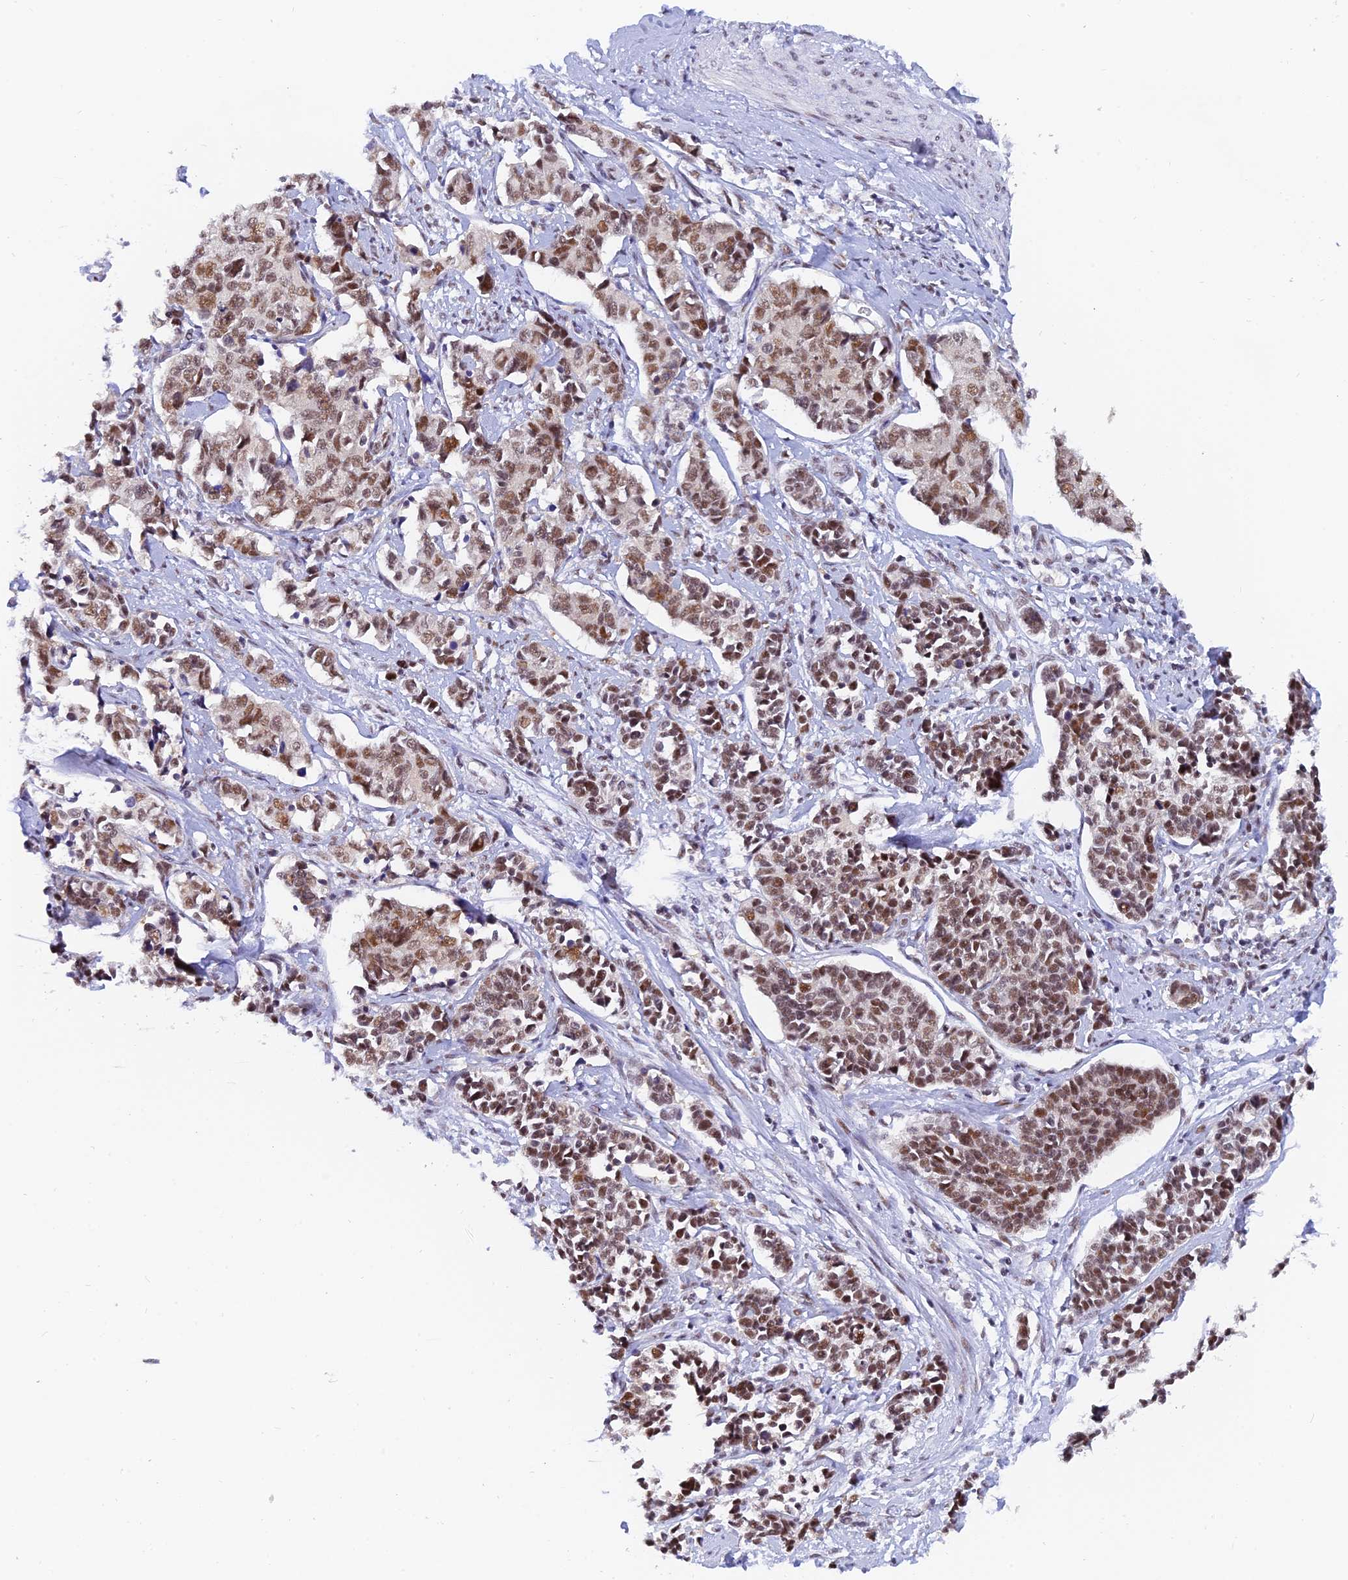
{"staining": {"intensity": "moderate", "quantity": ">75%", "location": "nuclear"}, "tissue": "cervical cancer", "cell_type": "Tumor cells", "image_type": "cancer", "snomed": [{"axis": "morphology", "description": "Normal tissue, NOS"}, {"axis": "morphology", "description": "Squamous cell carcinoma, NOS"}, {"axis": "topography", "description": "Cervix"}], "caption": "Immunohistochemistry image of neoplastic tissue: human squamous cell carcinoma (cervical) stained using IHC demonstrates medium levels of moderate protein expression localized specifically in the nuclear of tumor cells, appearing as a nuclear brown color.", "gene": "DPY30", "patient": {"sex": "female", "age": 35}}